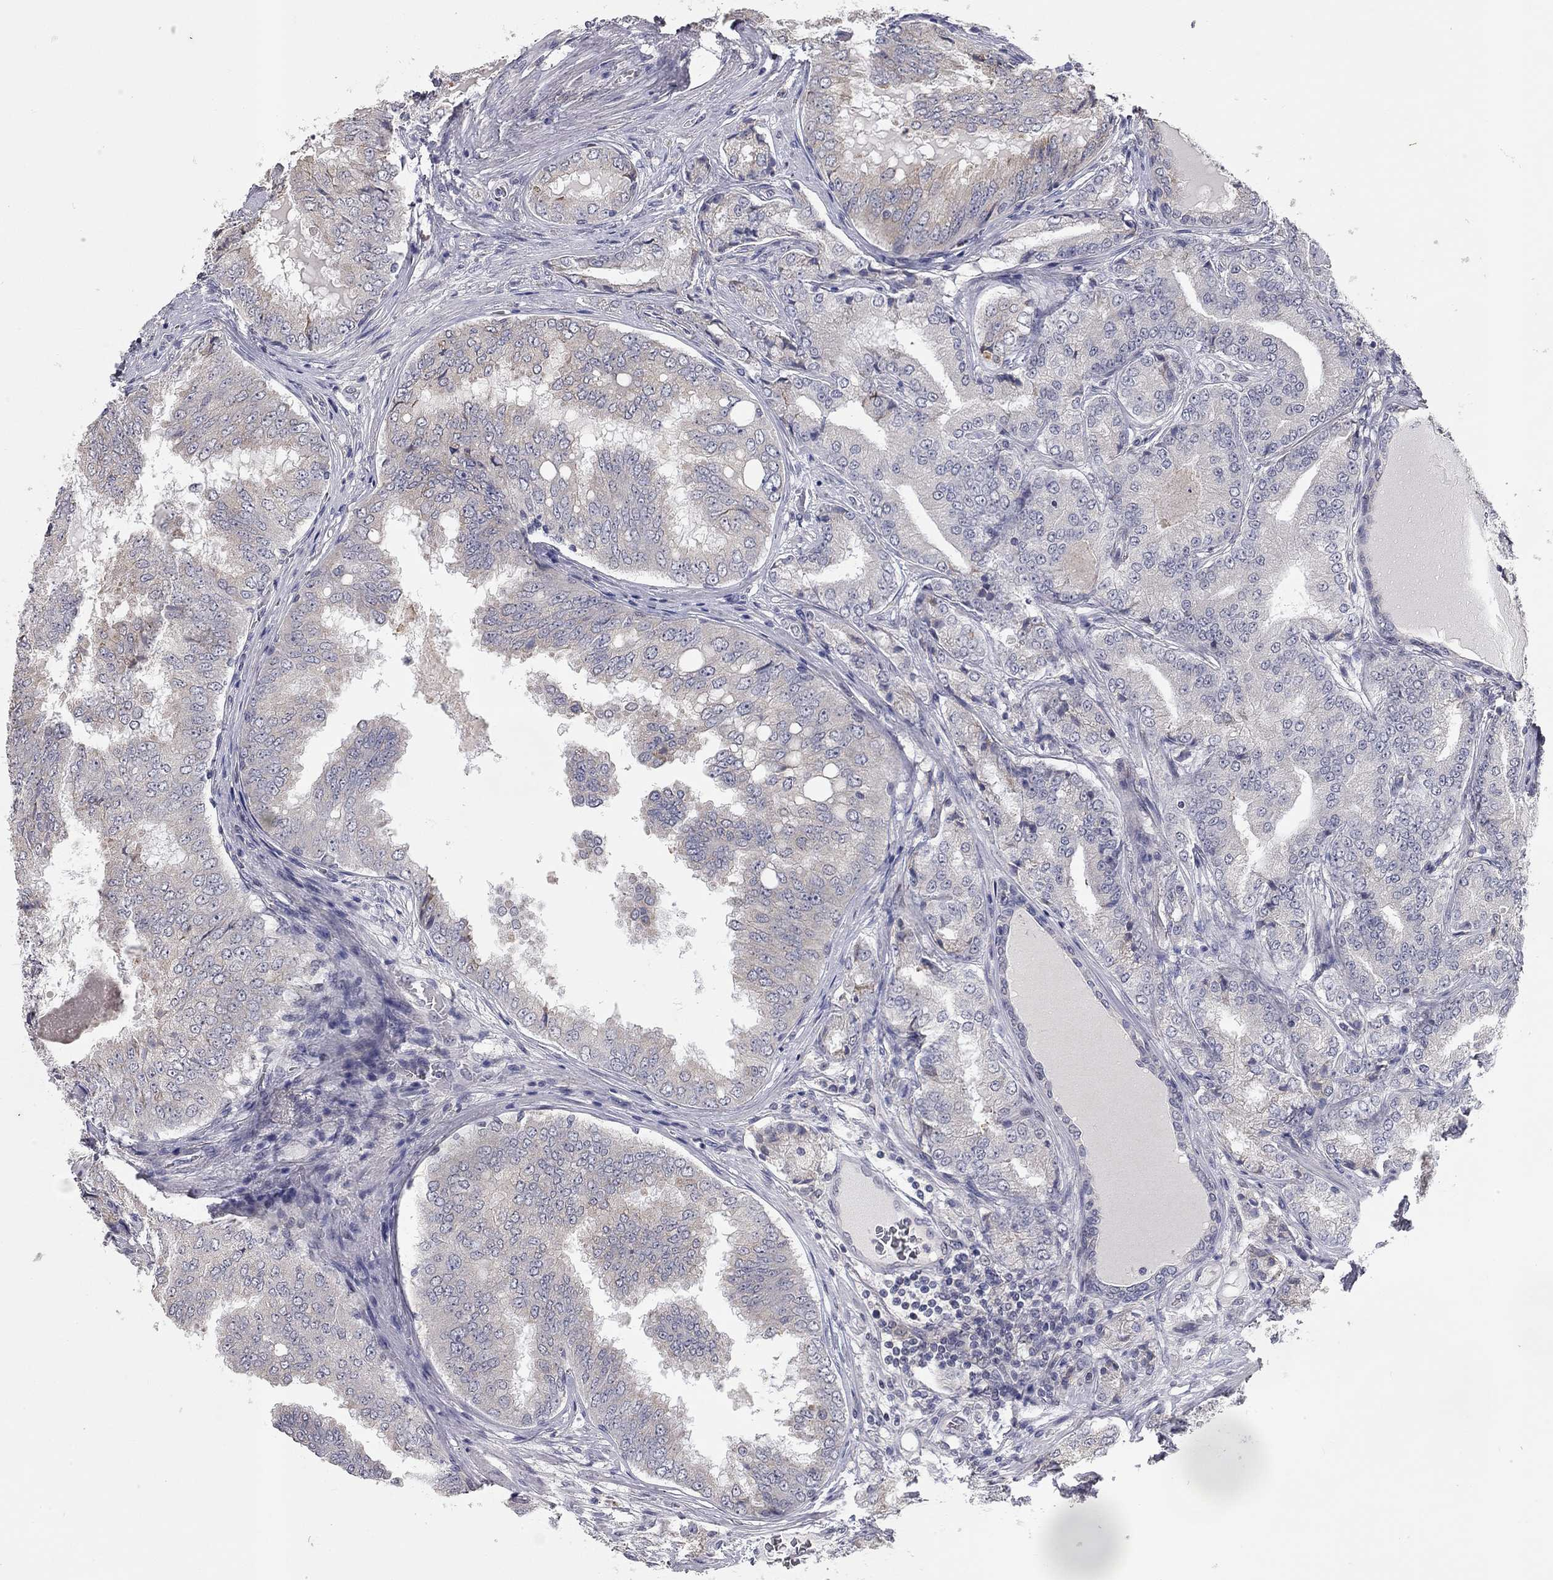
{"staining": {"intensity": "weak", "quantity": "<25%", "location": "cytoplasmic/membranous"}, "tissue": "prostate cancer", "cell_type": "Tumor cells", "image_type": "cancer", "snomed": [{"axis": "morphology", "description": "Adenocarcinoma, NOS"}, {"axis": "topography", "description": "Prostate"}], "caption": "IHC histopathology image of human prostate cancer (adenocarcinoma) stained for a protein (brown), which demonstrates no expression in tumor cells.", "gene": "XAGE2", "patient": {"sex": "male", "age": 65}}